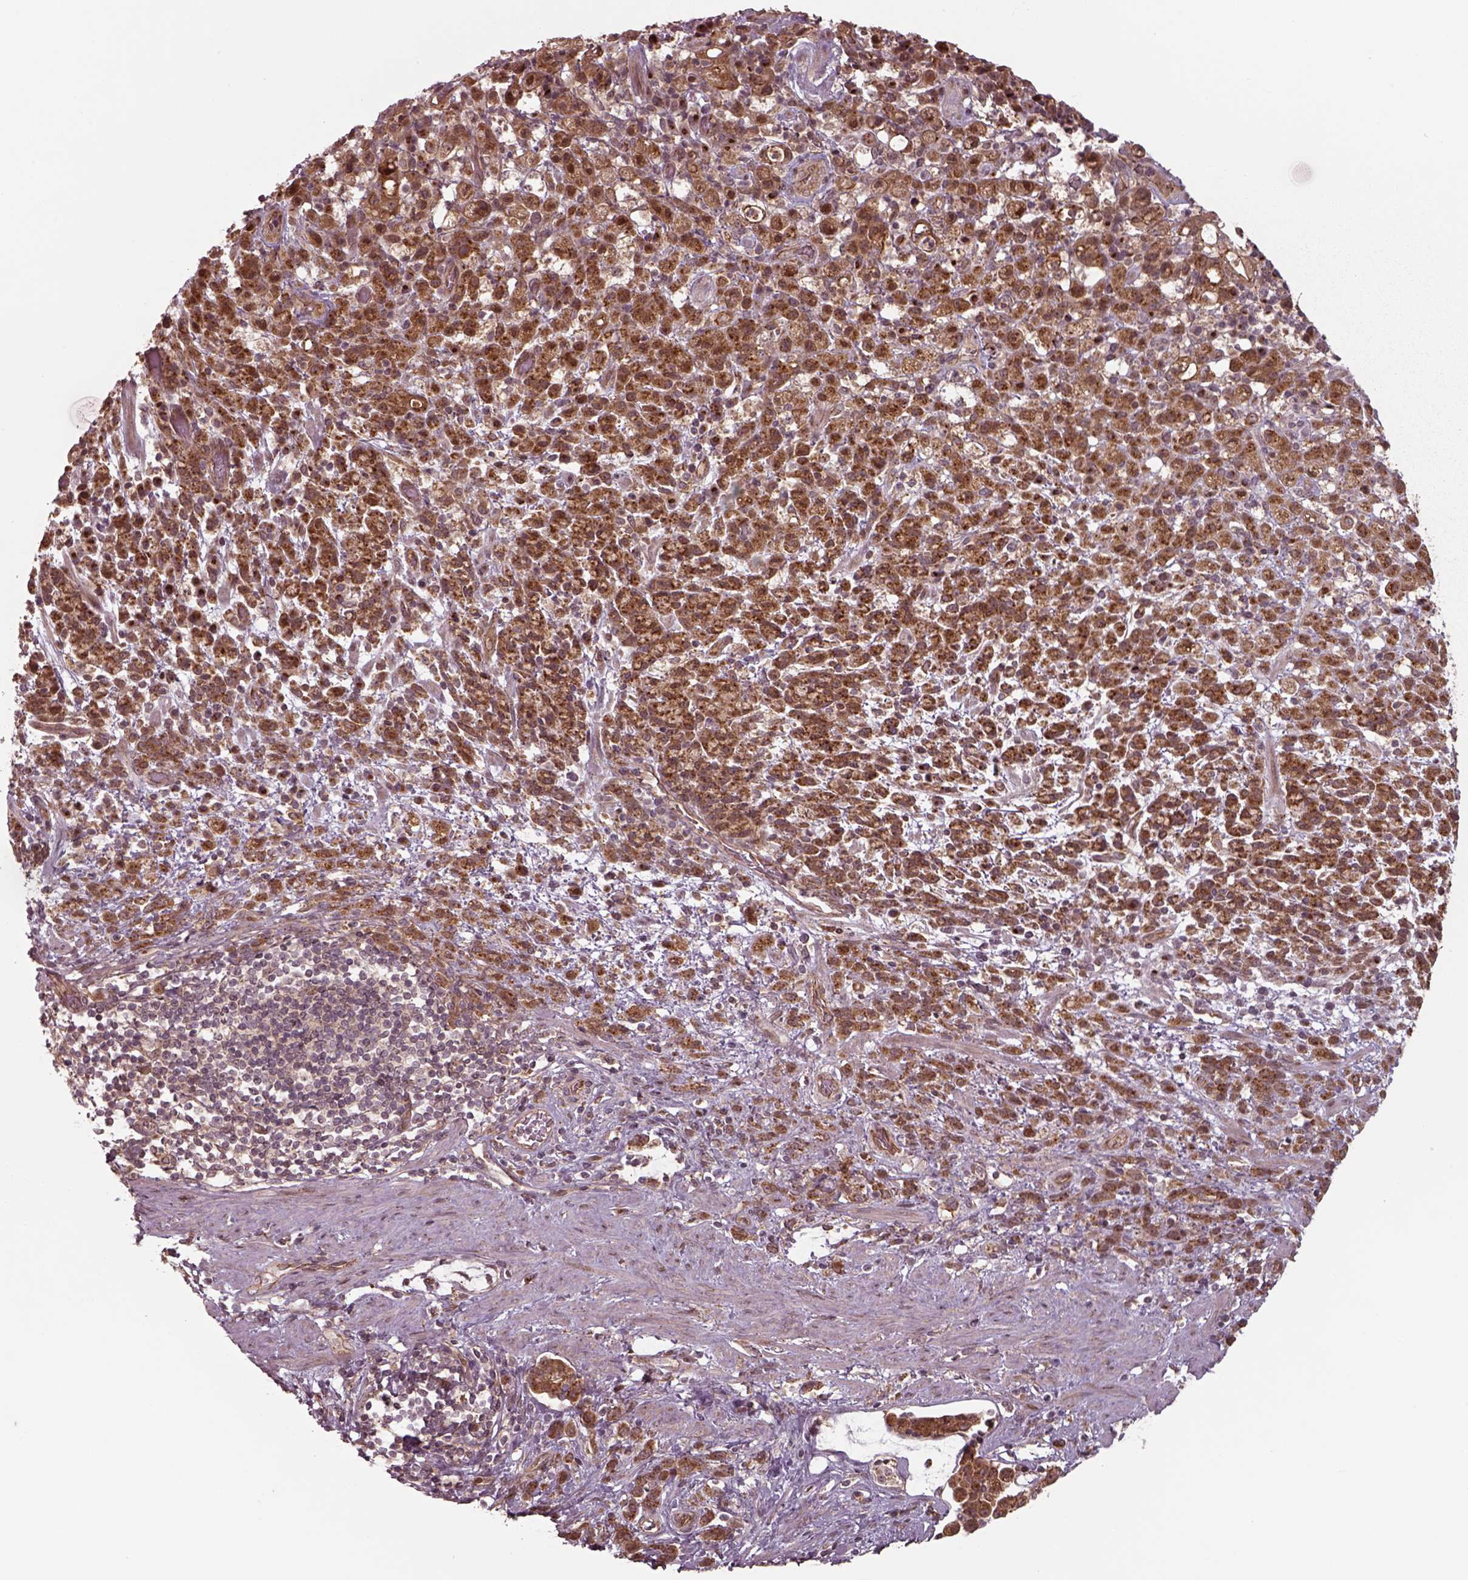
{"staining": {"intensity": "strong", "quantity": ">75%", "location": "cytoplasmic/membranous"}, "tissue": "stomach cancer", "cell_type": "Tumor cells", "image_type": "cancer", "snomed": [{"axis": "morphology", "description": "Adenocarcinoma, NOS"}, {"axis": "topography", "description": "Stomach"}], "caption": "Strong cytoplasmic/membranous expression for a protein is seen in approximately >75% of tumor cells of stomach cancer using immunohistochemistry (IHC).", "gene": "CHMP3", "patient": {"sex": "female", "age": 60}}